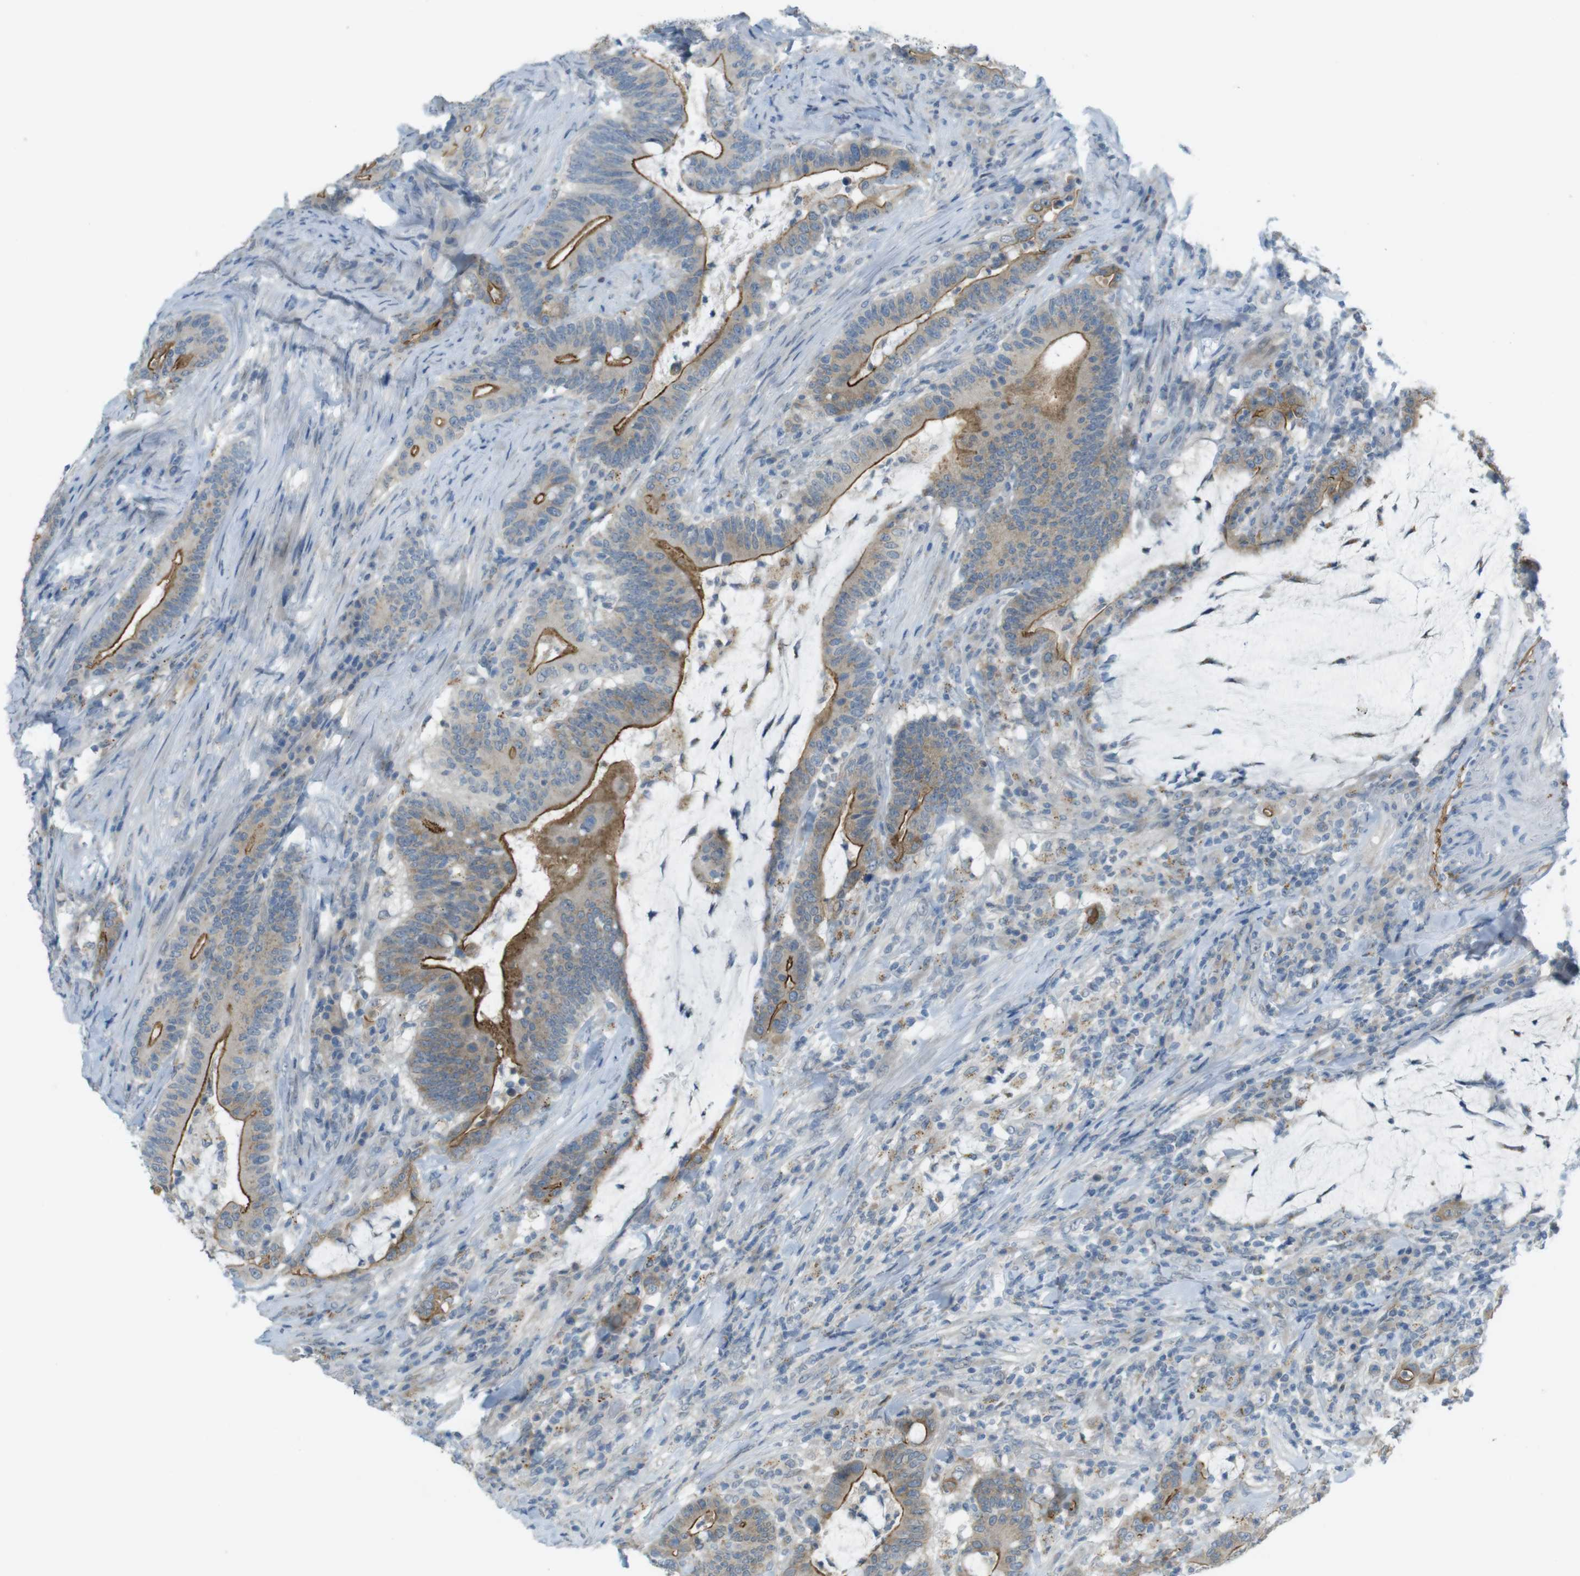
{"staining": {"intensity": "moderate", "quantity": ">75%", "location": "cytoplasmic/membranous"}, "tissue": "colorectal cancer", "cell_type": "Tumor cells", "image_type": "cancer", "snomed": [{"axis": "morphology", "description": "Normal tissue, NOS"}, {"axis": "morphology", "description": "Adenocarcinoma, NOS"}, {"axis": "topography", "description": "Colon"}], "caption": "High-magnification brightfield microscopy of colorectal cancer (adenocarcinoma) stained with DAB (brown) and counterstained with hematoxylin (blue). tumor cells exhibit moderate cytoplasmic/membranous staining is present in about>75% of cells. The staining was performed using DAB (3,3'-diaminobenzidine), with brown indicating positive protein expression. Nuclei are stained blue with hematoxylin.", "gene": "UGT8", "patient": {"sex": "female", "age": 66}}